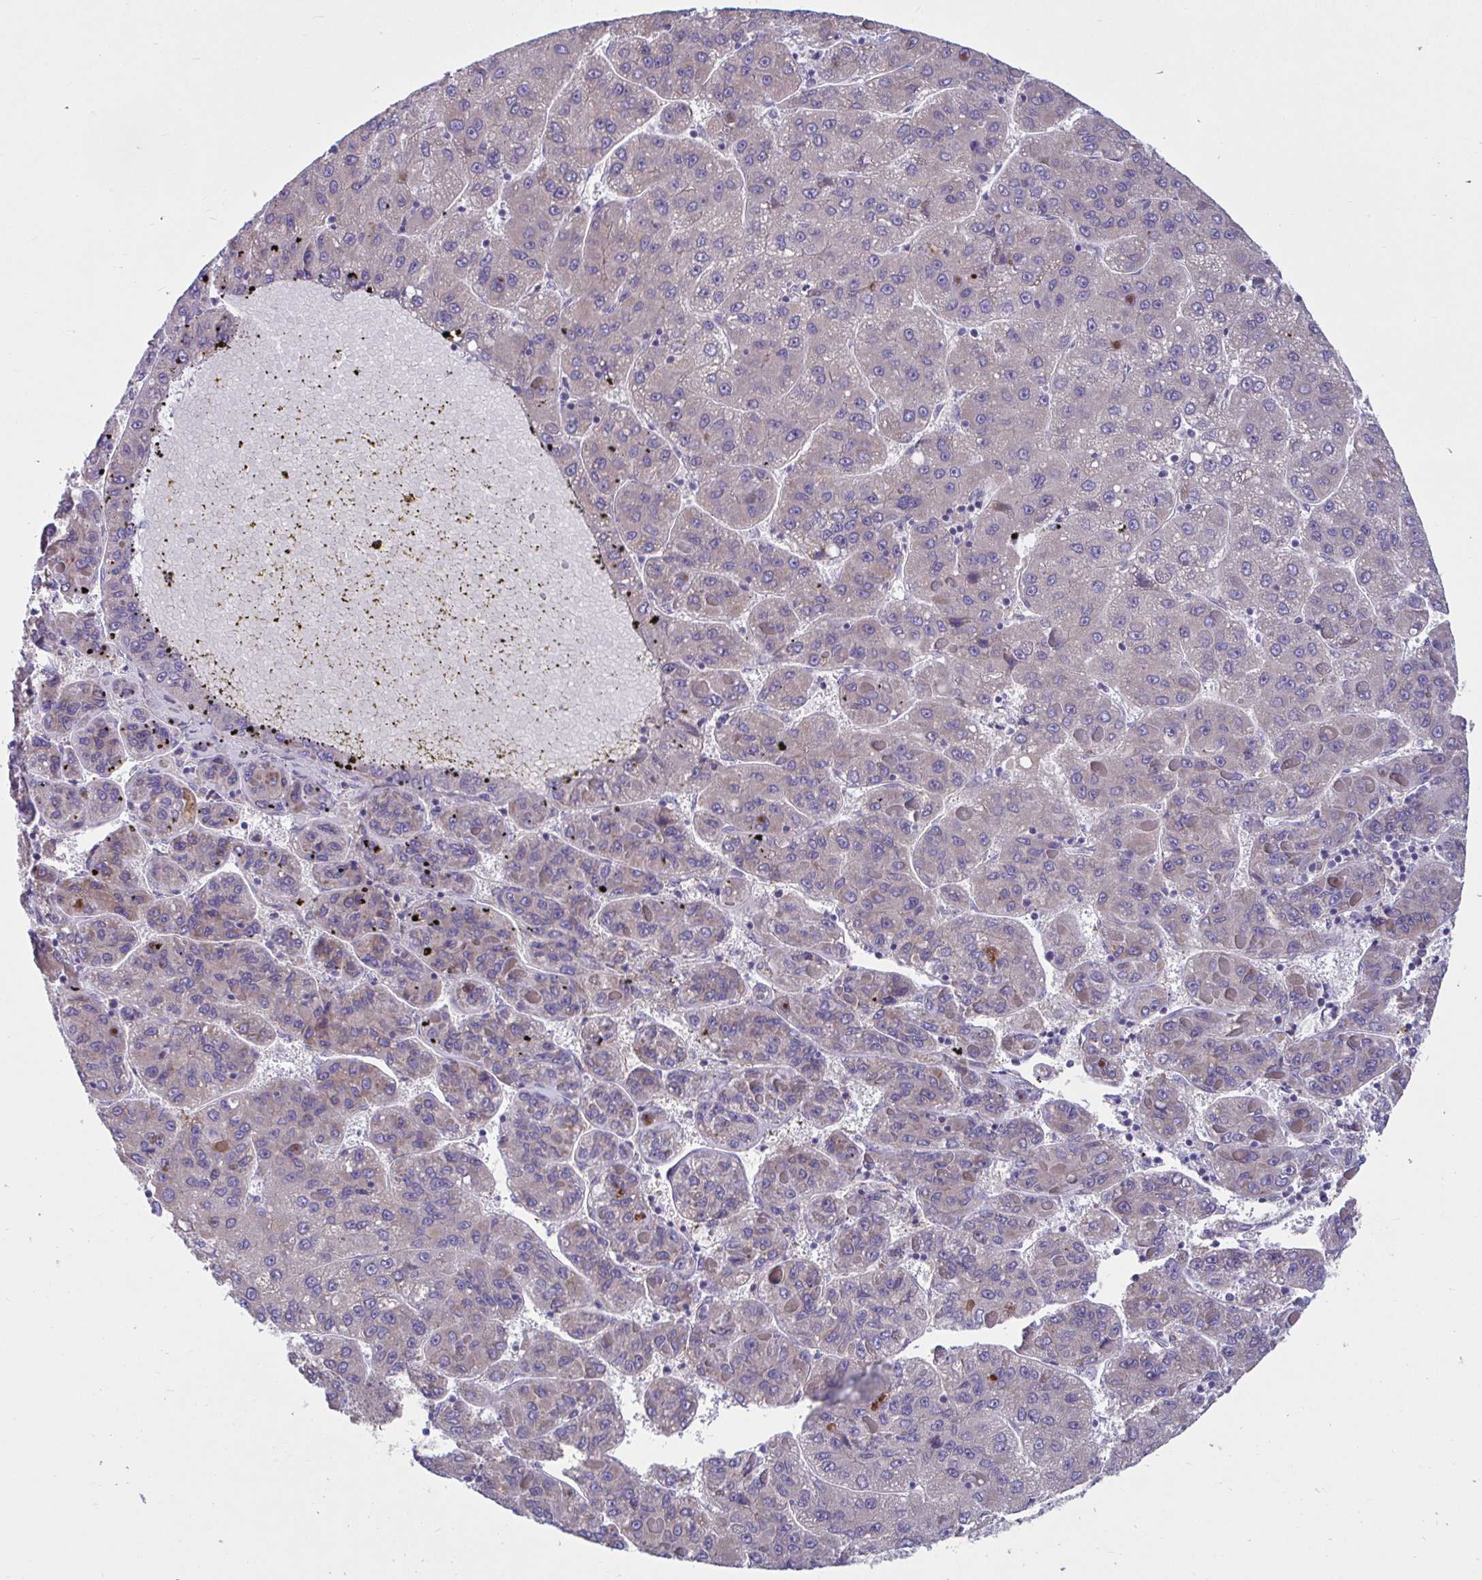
{"staining": {"intensity": "negative", "quantity": "none", "location": "none"}, "tissue": "liver cancer", "cell_type": "Tumor cells", "image_type": "cancer", "snomed": [{"axis": "morphology", "description": "Carcinoma, Hepatocellular, NOS"}, {"axis": "topography", "description": "Liver"}], "caption": "Hepatocellular carcinoma (liver) was stained to show a protein in brown. There is no significant staining in tumor cells.", "gene": "WBP1", "patient": {"sex": "female", "age": 82}}